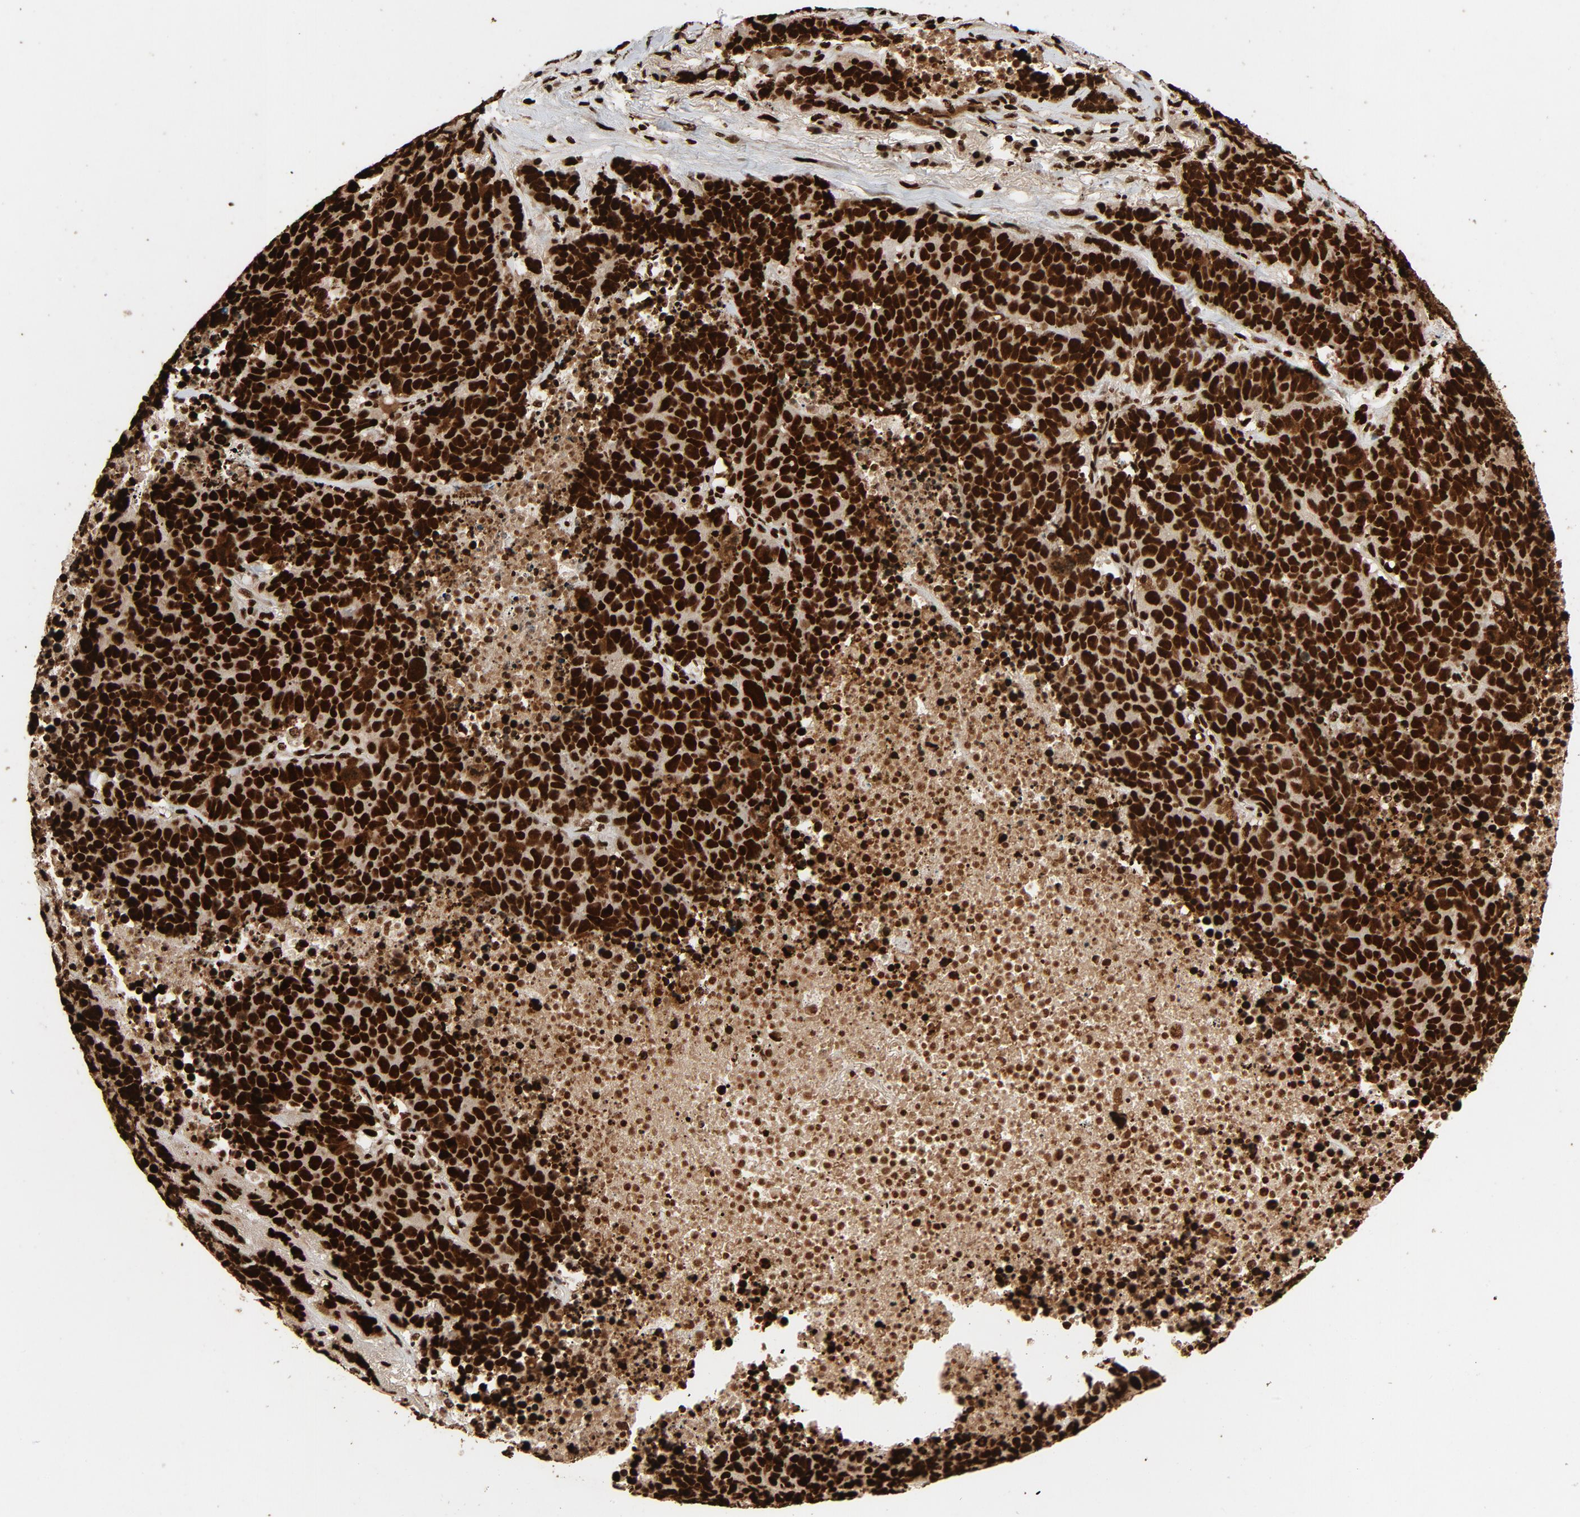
{"staining": {"intensity": "strong", "quantity": ">75%", "location": "nuclear"}, "tissue": "lung cancer", "cell_type": "Tumor cells", "image_type": "cancer", "snomed": [{"axis": "morphology", "description": "Carcinoid, malignant, NOS"}, {"axis": "topography", "description": "Lung"}], "caption": "Immunohistochemical staining of human malignant carcinoid (lung) reveals strong nuclear protein expression in about >75% of tumor cells. Using DAB (3,3'-diaminobenzidine) (brown) and hematoxylin (blue) stains, captured at high magnification using brightfield microscopy.", "gene": "TP53BP1", "patient": {"sex": "male", "age": 60}}